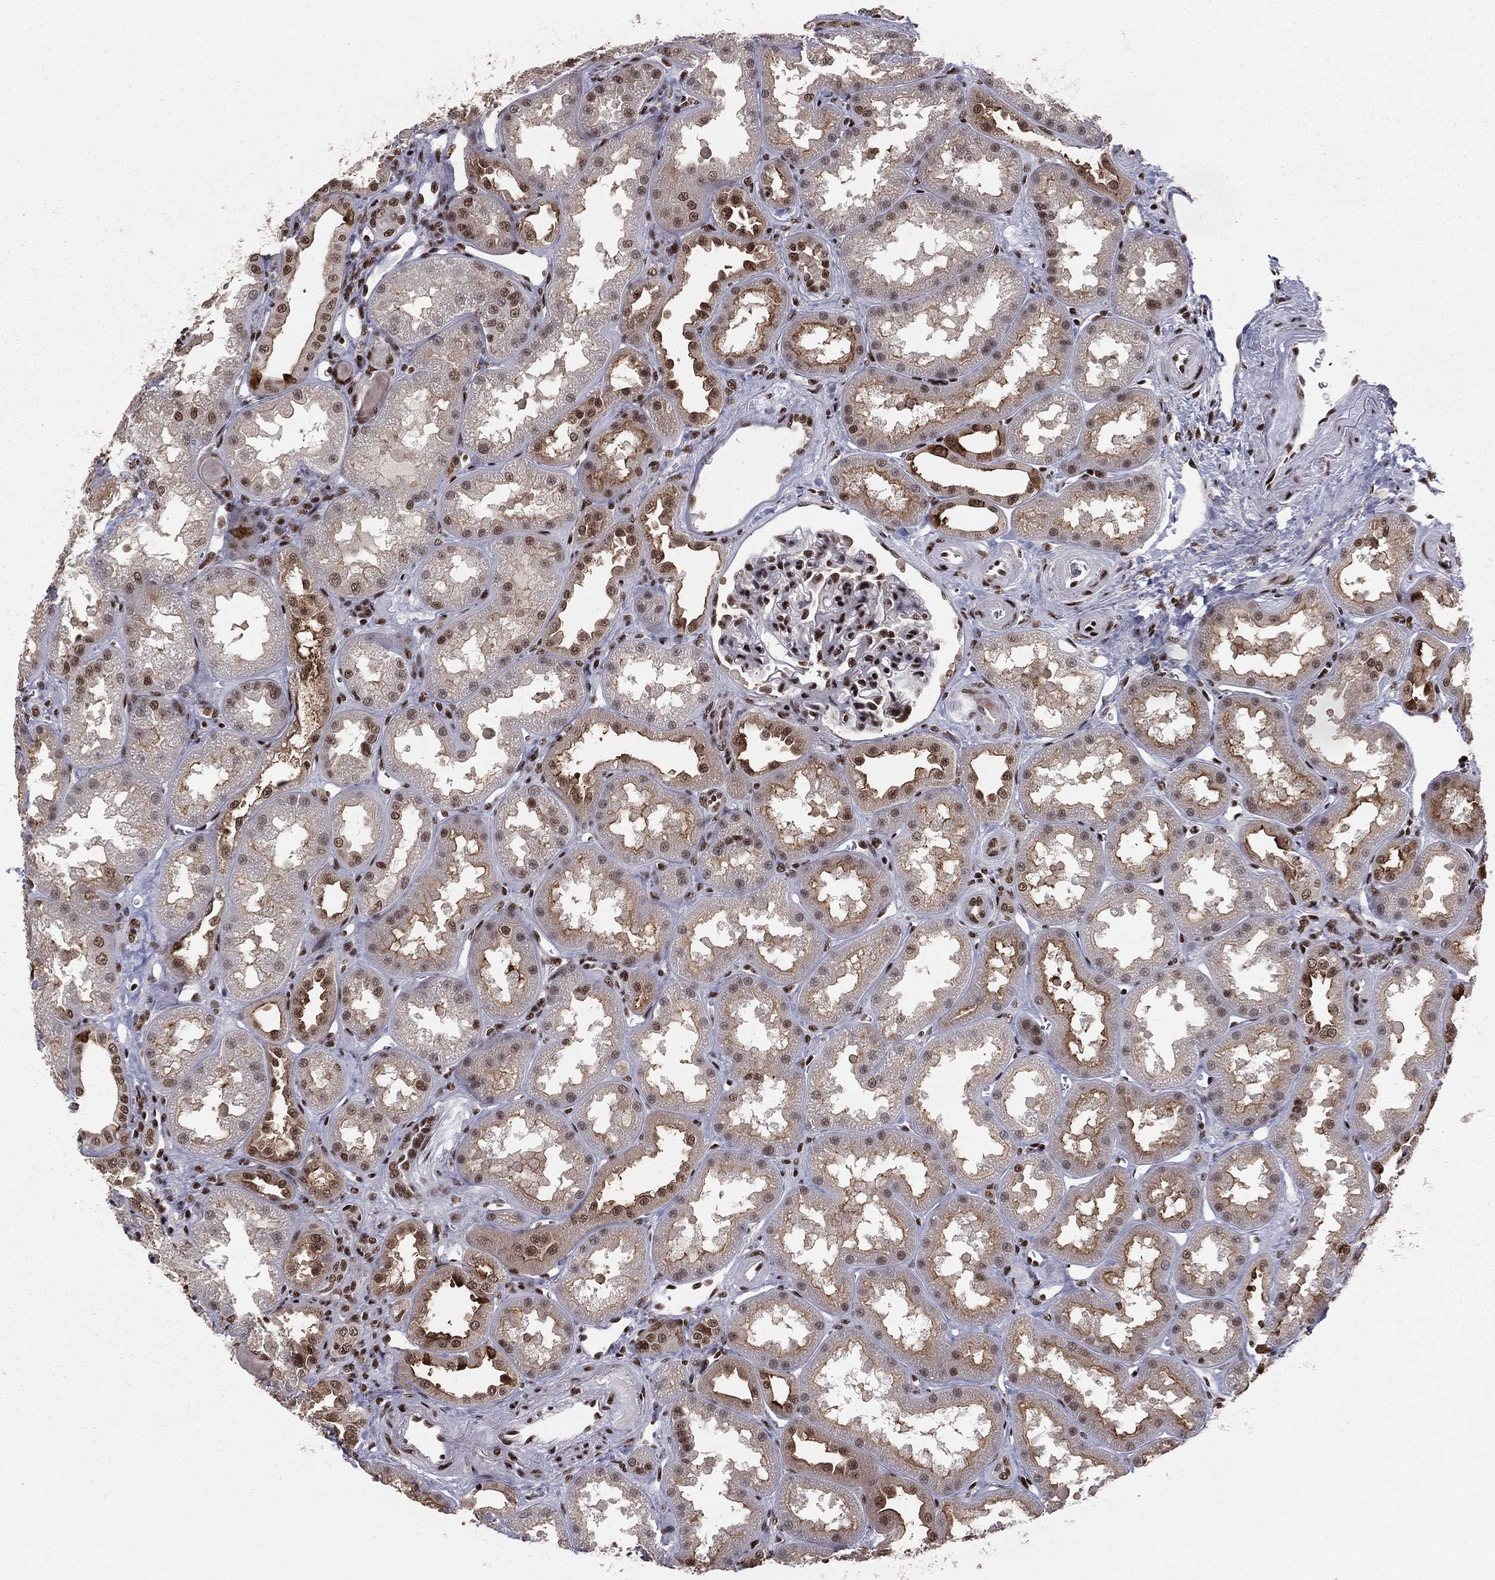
{"staining": {"intensity": "strong", "quantity": "25%-75%", "location": "nuclear"}, "tissue": "kidney", "cell_type": "Cells in glomeruli", "image_type": "normal", "snomed": [{"axis": "morphology", "description": "Normal tissue, NOS"}, {"axis": "topography", "description": "Kidney"}], "caption": "A brown stain labels strong nuclear staining of a protein in cells in glomeruli of normal human kidney. The staining is performed using DAB brown chromogen to label protein expression. The nuclei are counter-stained blue using hematoxylin.", "gene": "NFYB", "patient": {"sex": "male", "age": 61}}